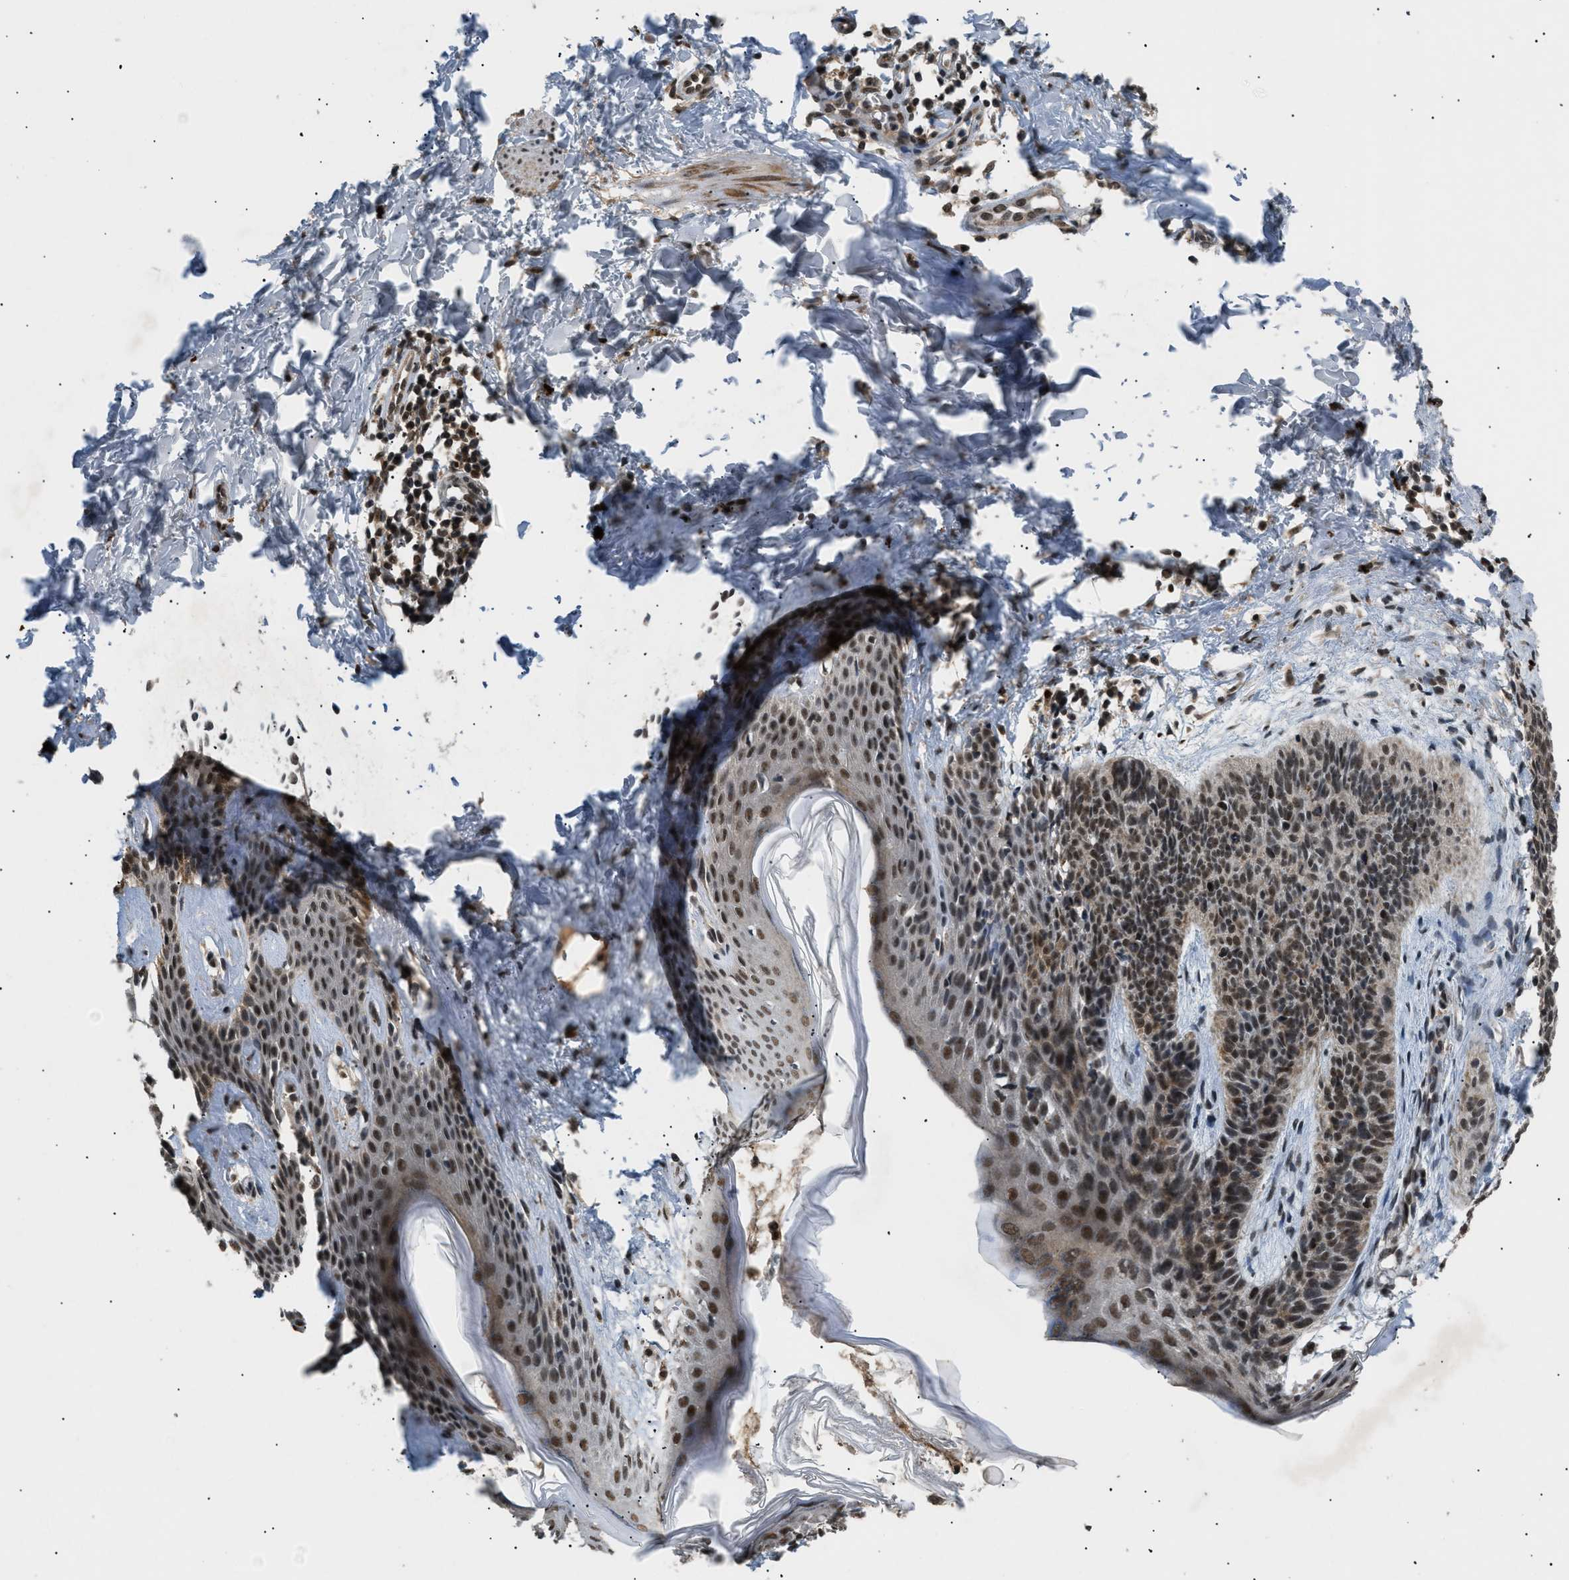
{"staining": {"intensity": "strong", "quantity": ">75%", "location": "nuclear"}, "tissue": "skin cancer", "cell_type": "Tumor cells", "image_type": "cancer", "snomed": [{"axis": "morphology", "description": "Basal cell carcinoma"}, {"axis": "topography", "description": "Skin"}], "caption": "This photomicrograph shows skin basal cell carcinoma stained with IHC to label a protein in brown. The nuclear of tumor cells show strong positivity for the protein. Nuclei are counter-stained blue.", "gene": "RBM5", "patient": {"sex": "male", "age": 60}}